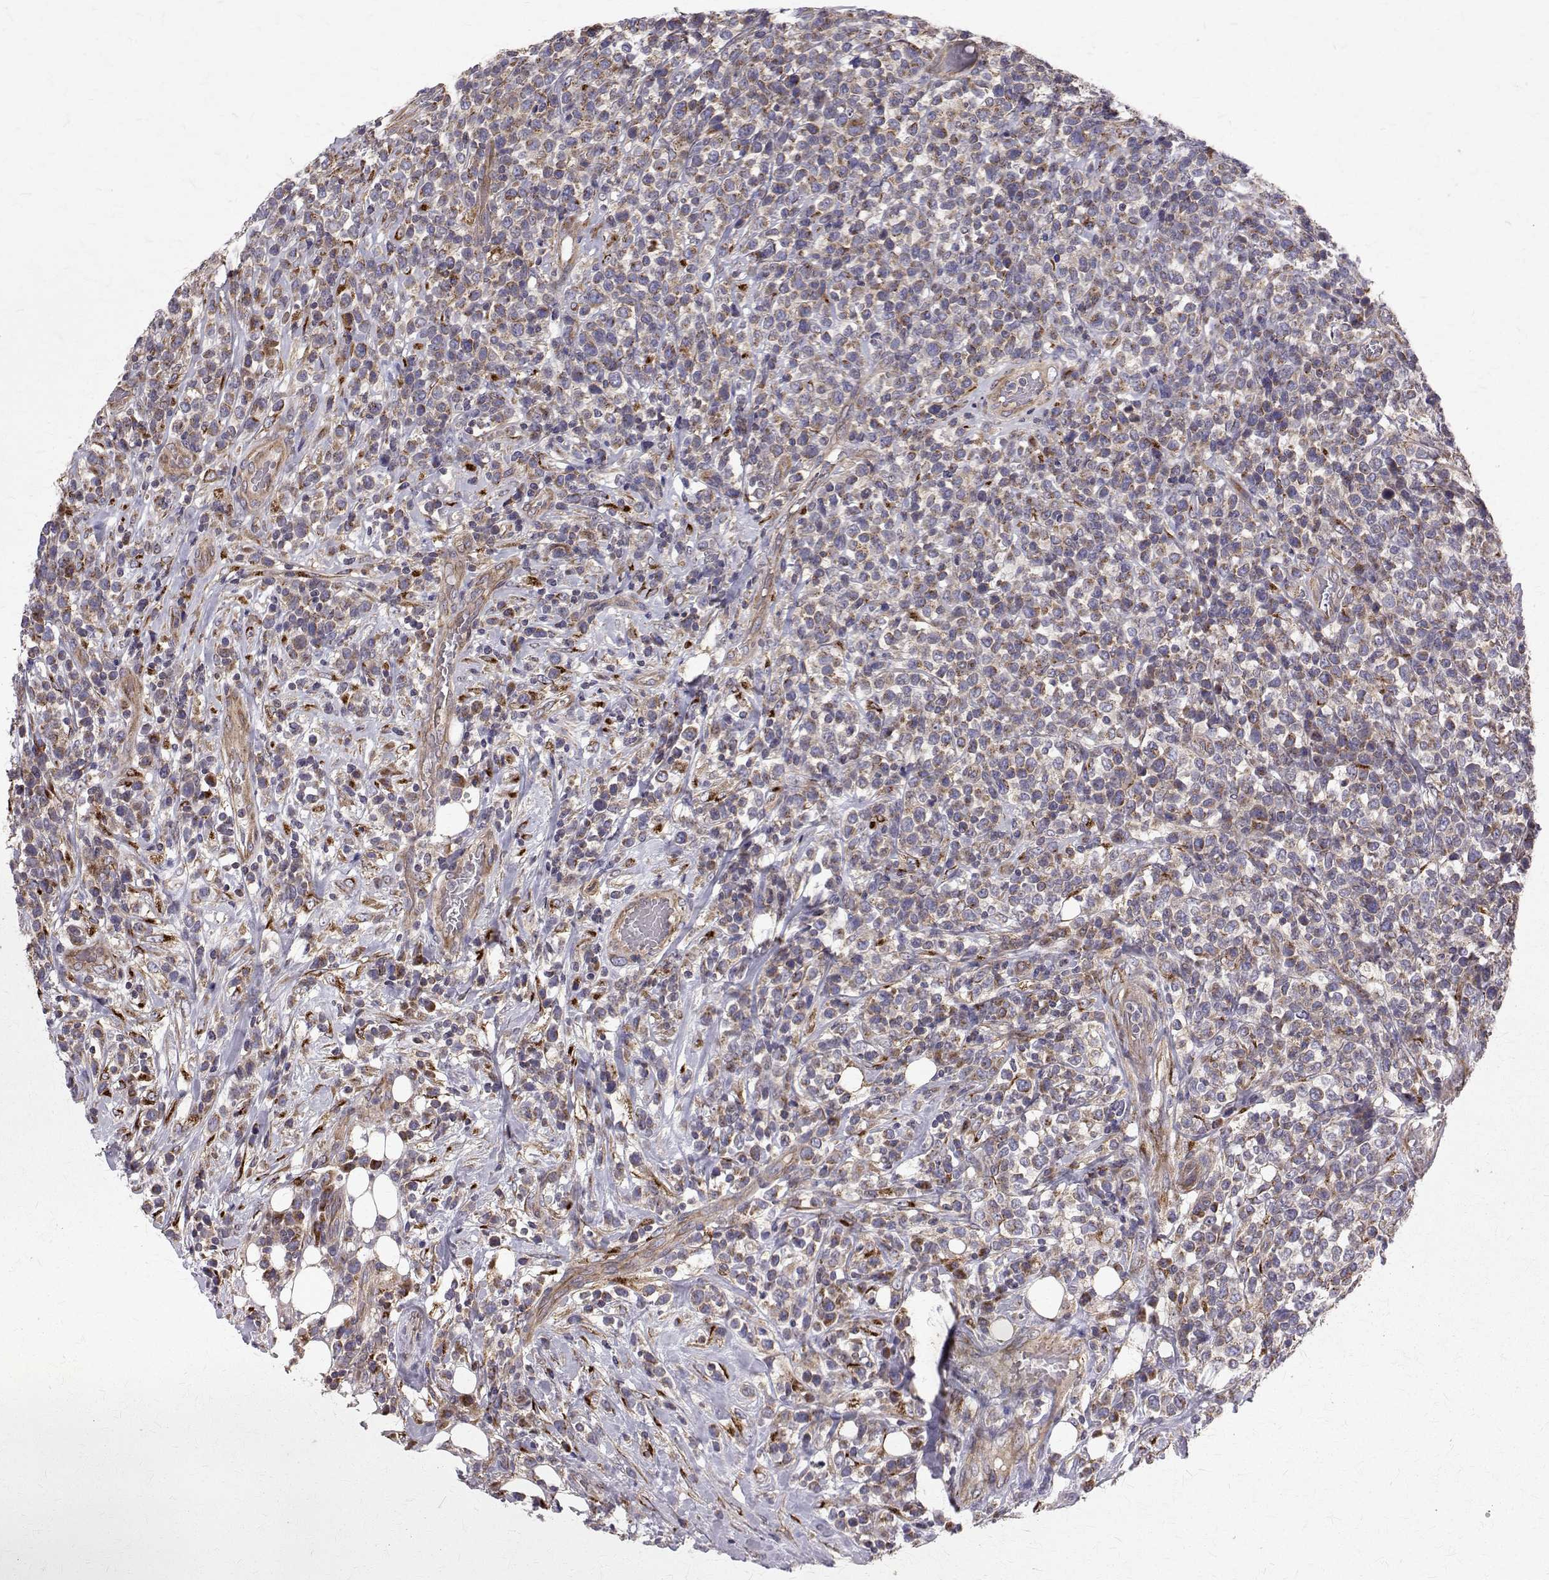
{"staining": {"intensity": "negative", "quantity": "none", "location": "none"}, "tissue": "lymphoma", "cell_type": "Tumor cells", "image_type": "cancer", "snomed": [{"axis": "morphology", "description": "Malignant lymphoma, non-Hodgkin's type, High grade"}, {"axis": "topography", "description": "Soft tissue"}], "caption": "Tumor cells show no significant positivity in malignant lymphoma, non-Hodgkin's type (high-grade).", "gene": "ARFGAP1", "patient": {"sex": "female", "age": 56}}